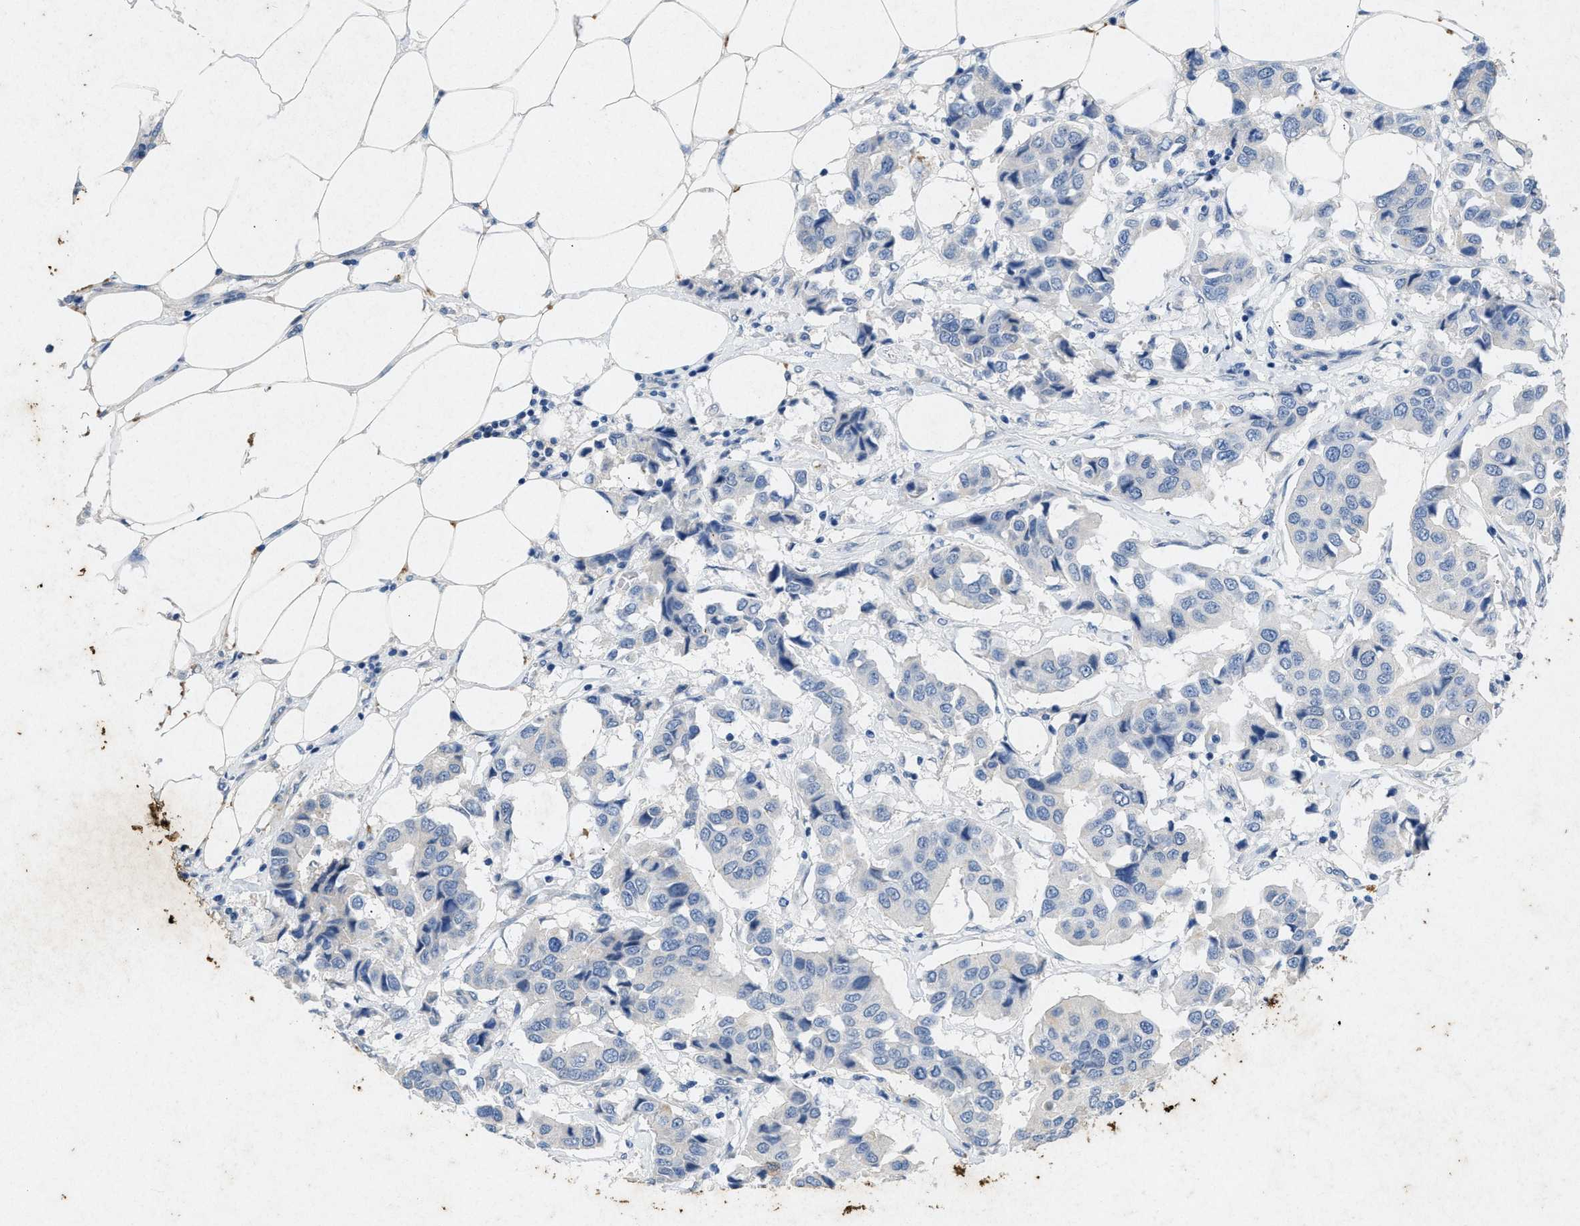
{"staining": {"intensity": "negative", "quantity": "none", "location": "none"}, "tissue": "breast cancer", "cell_type": "Tumor cells", "image_type": "cancer", "snomed": [{"axis": "morphology", "description": "Duct carcinoma"}, {"axis": "topography", "description": "Breast"}], "caption": "Breast cancer stained for a protein using immunohistochemistry (IHC) reveals no positivity tumor cells.", "gene": "PRKG2", "patient": {"sex": "female", "age": 80}}